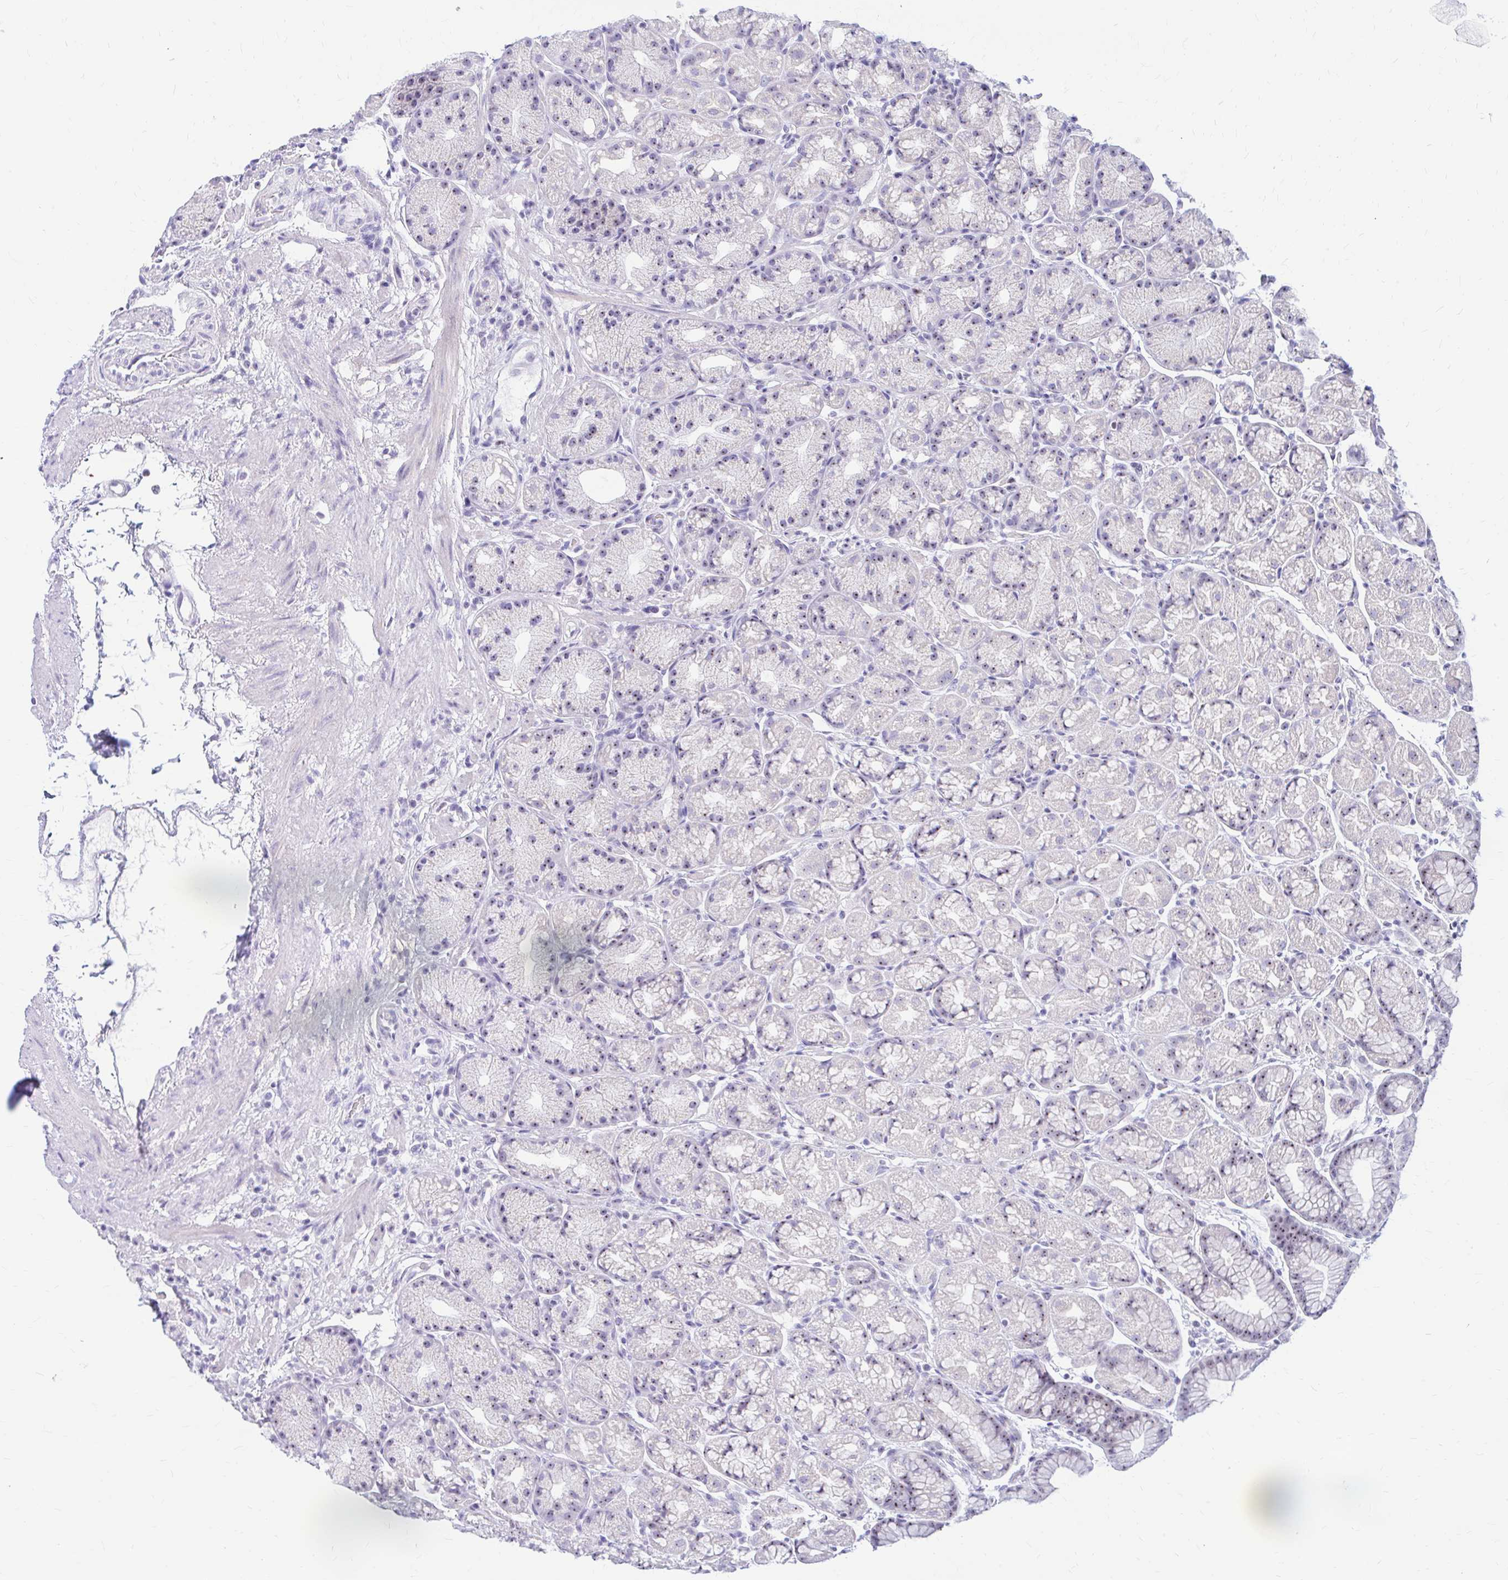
{"staining": {"intensity": "weak", "quantity": "25%-75%", "location": "nuclear"}, "tissue": "stomach", "cell_type": "Glandular cells", "image_type": "normal", "snomed": [{"axis": "morphology", "description": "Normal tissue, NOS"}, {"axis": "topography", "description": "Stomach, lower"}], "caption": "The image demonstrates a brown stain indicating the presence of a protein in the nuclear of glandular cells in stomach. Nuclei are stained in blue.", "gene": "FTSJ3", "patient": {"sex": "male", "age": 67}}